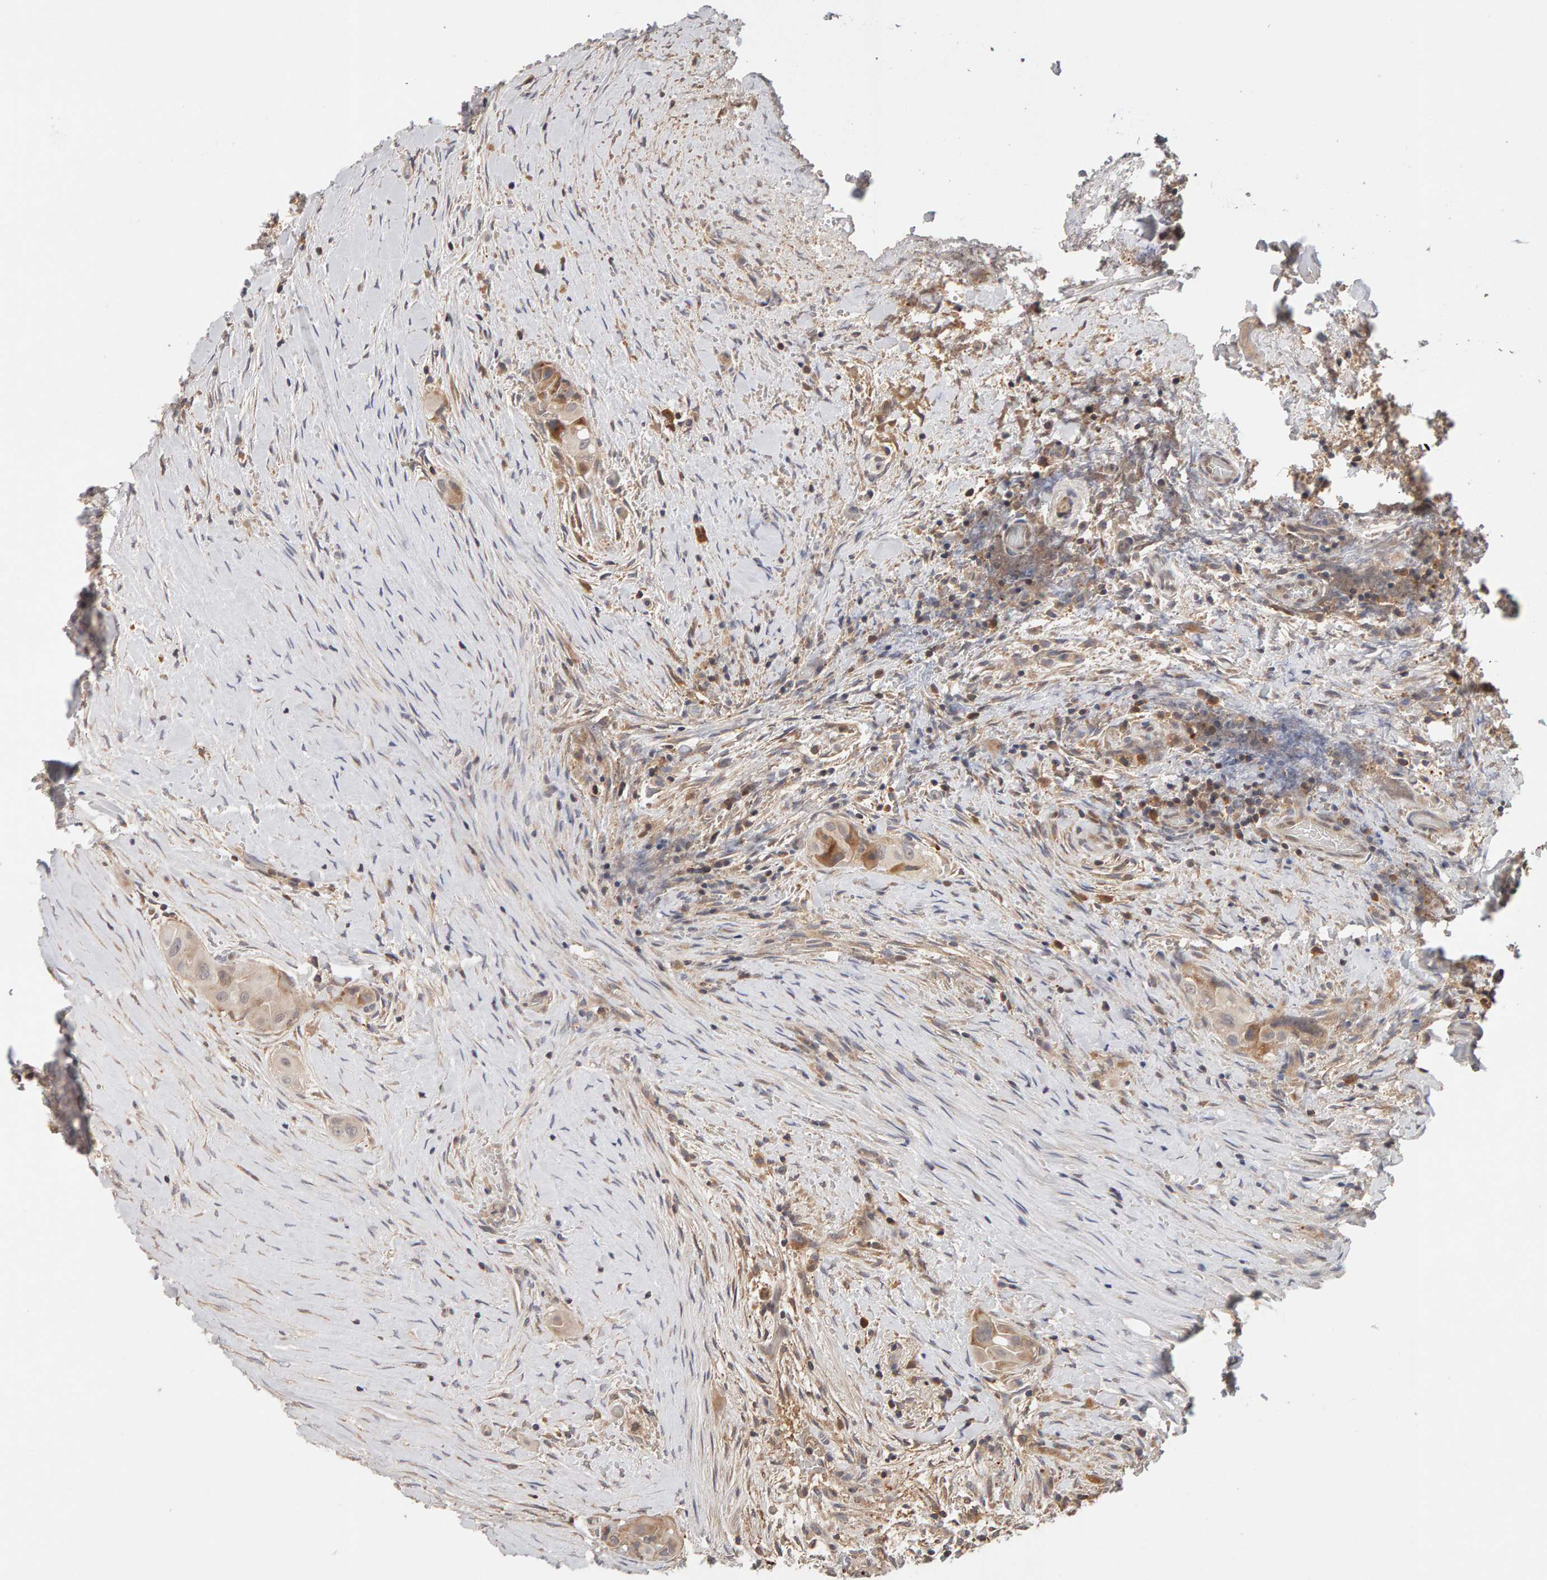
{"staining": {"intensity": "weak", "quantity": ">75%", "location": "cytoplasmic/membranous"}, "tissue": "thyroid cancer", "cell_type": "Tumor cells", "image_type": "cancer", "snomed": [{"axis": "morphology", "description": "Papillary adenocarcinoma, NOS"}, {"axis": "topography", "description": "Thyroid gland"}], "caption": "Tumor cells display low levels of weak cytoplasmic/membranous positivity in about >75% of cells in thyroid cancer.", "gene": "NUDCD1", "patient": {"sex": "female", "age": 59}}